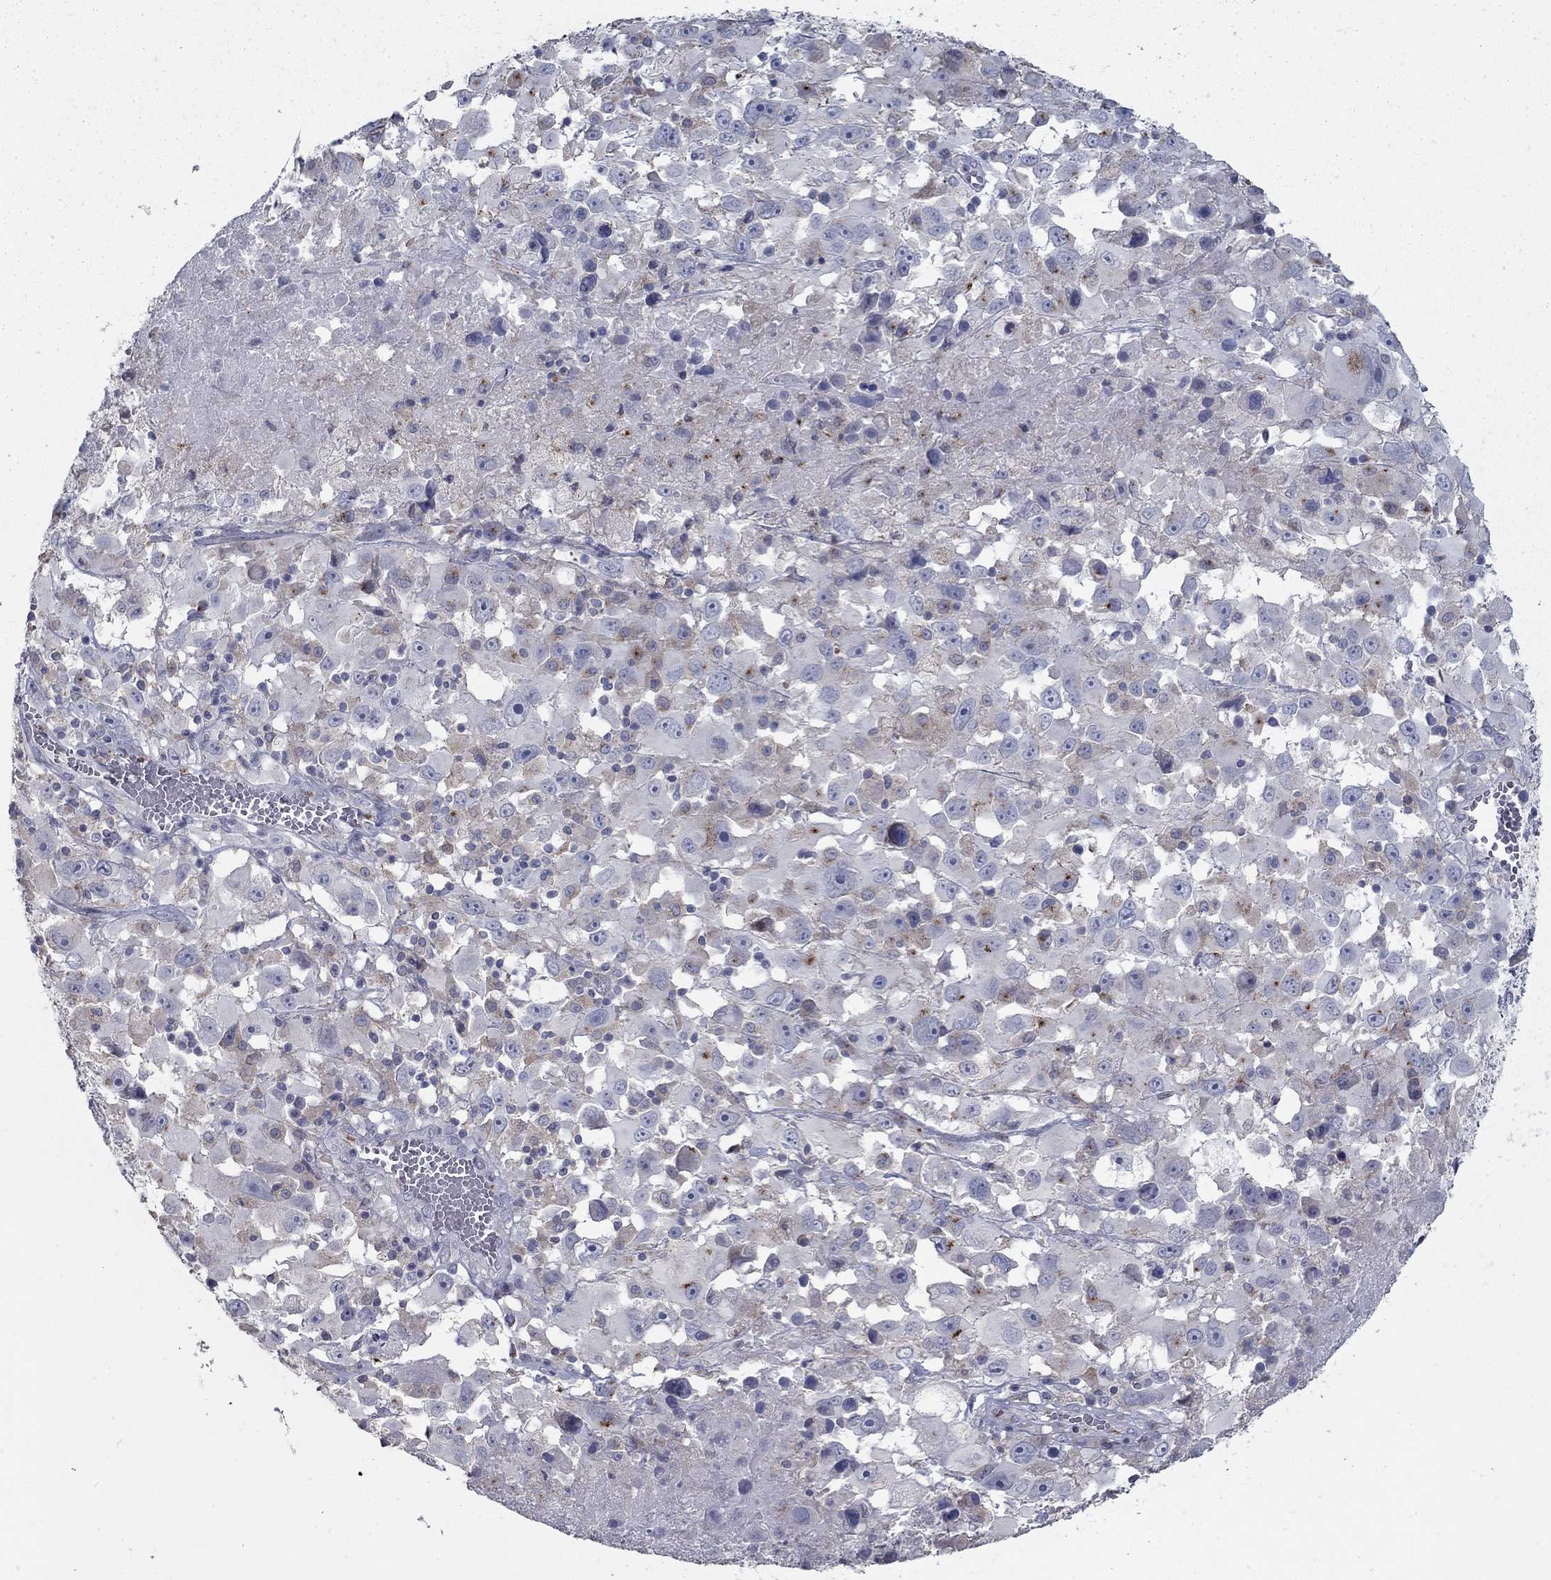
{"staining": {"intensity": "weak", "quantity": "<25%", "location": "cytoplasmic/membranous"}, "tissue": "melanoma", "cell_type": "Tumor cells", "image_type": "cancer", "snomed": [{"axis": "morphology", "description": "Malignant melanoma, Metastatic site"}, {"axis": "topography", "description": "Soft tissue"}], "caption": "Melanoma stained for a protein using IHC reveals no positivity tumor cells.", "gene": "KIAA0319L", "patient": {"sex": "male", "age": 50}}